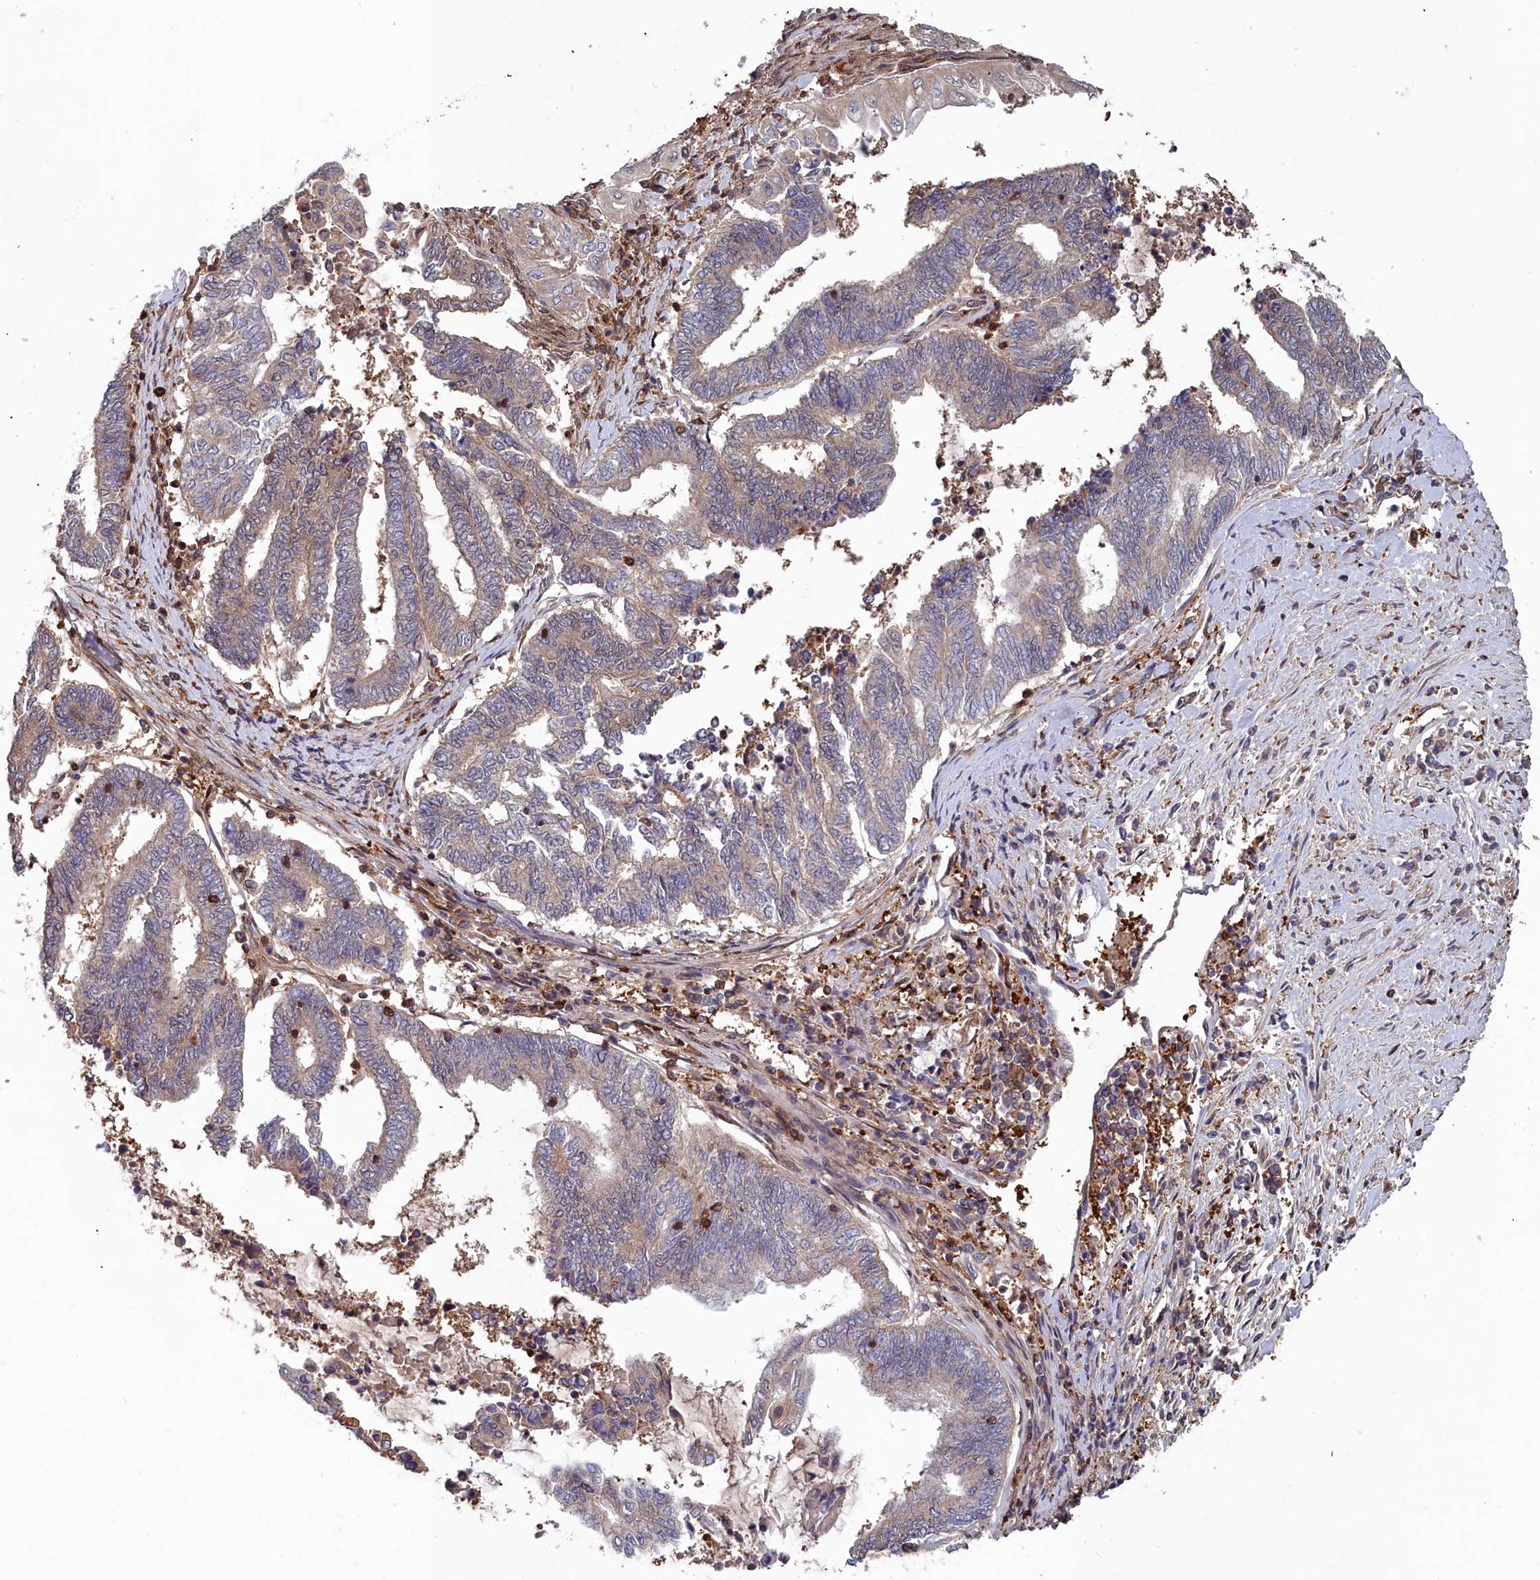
{"staining": {"intensity": "weak", "quantity": "25%-75%", "location": "cytoplasmic/membranous"}, "tissue": "endometrial cancer", "cell_type": "Tumor cells", "image_type": "cancer", "snomed": [{"axis": "morphology", "description": "Adenocarcinoma, NOS"}, {"axis": "topography", "description": "Uterus"}, {"axis": "topography", "description": "Endometrium"}], "caption": "Immunohistochemical staining of endometrial cancer exhibits low levels of weak cytoplasmic/membranous positivity in approximately 25%-75% of tumor cells.", "gene": "GFRA2", "patient": {"sex": "female", "age": 70}}